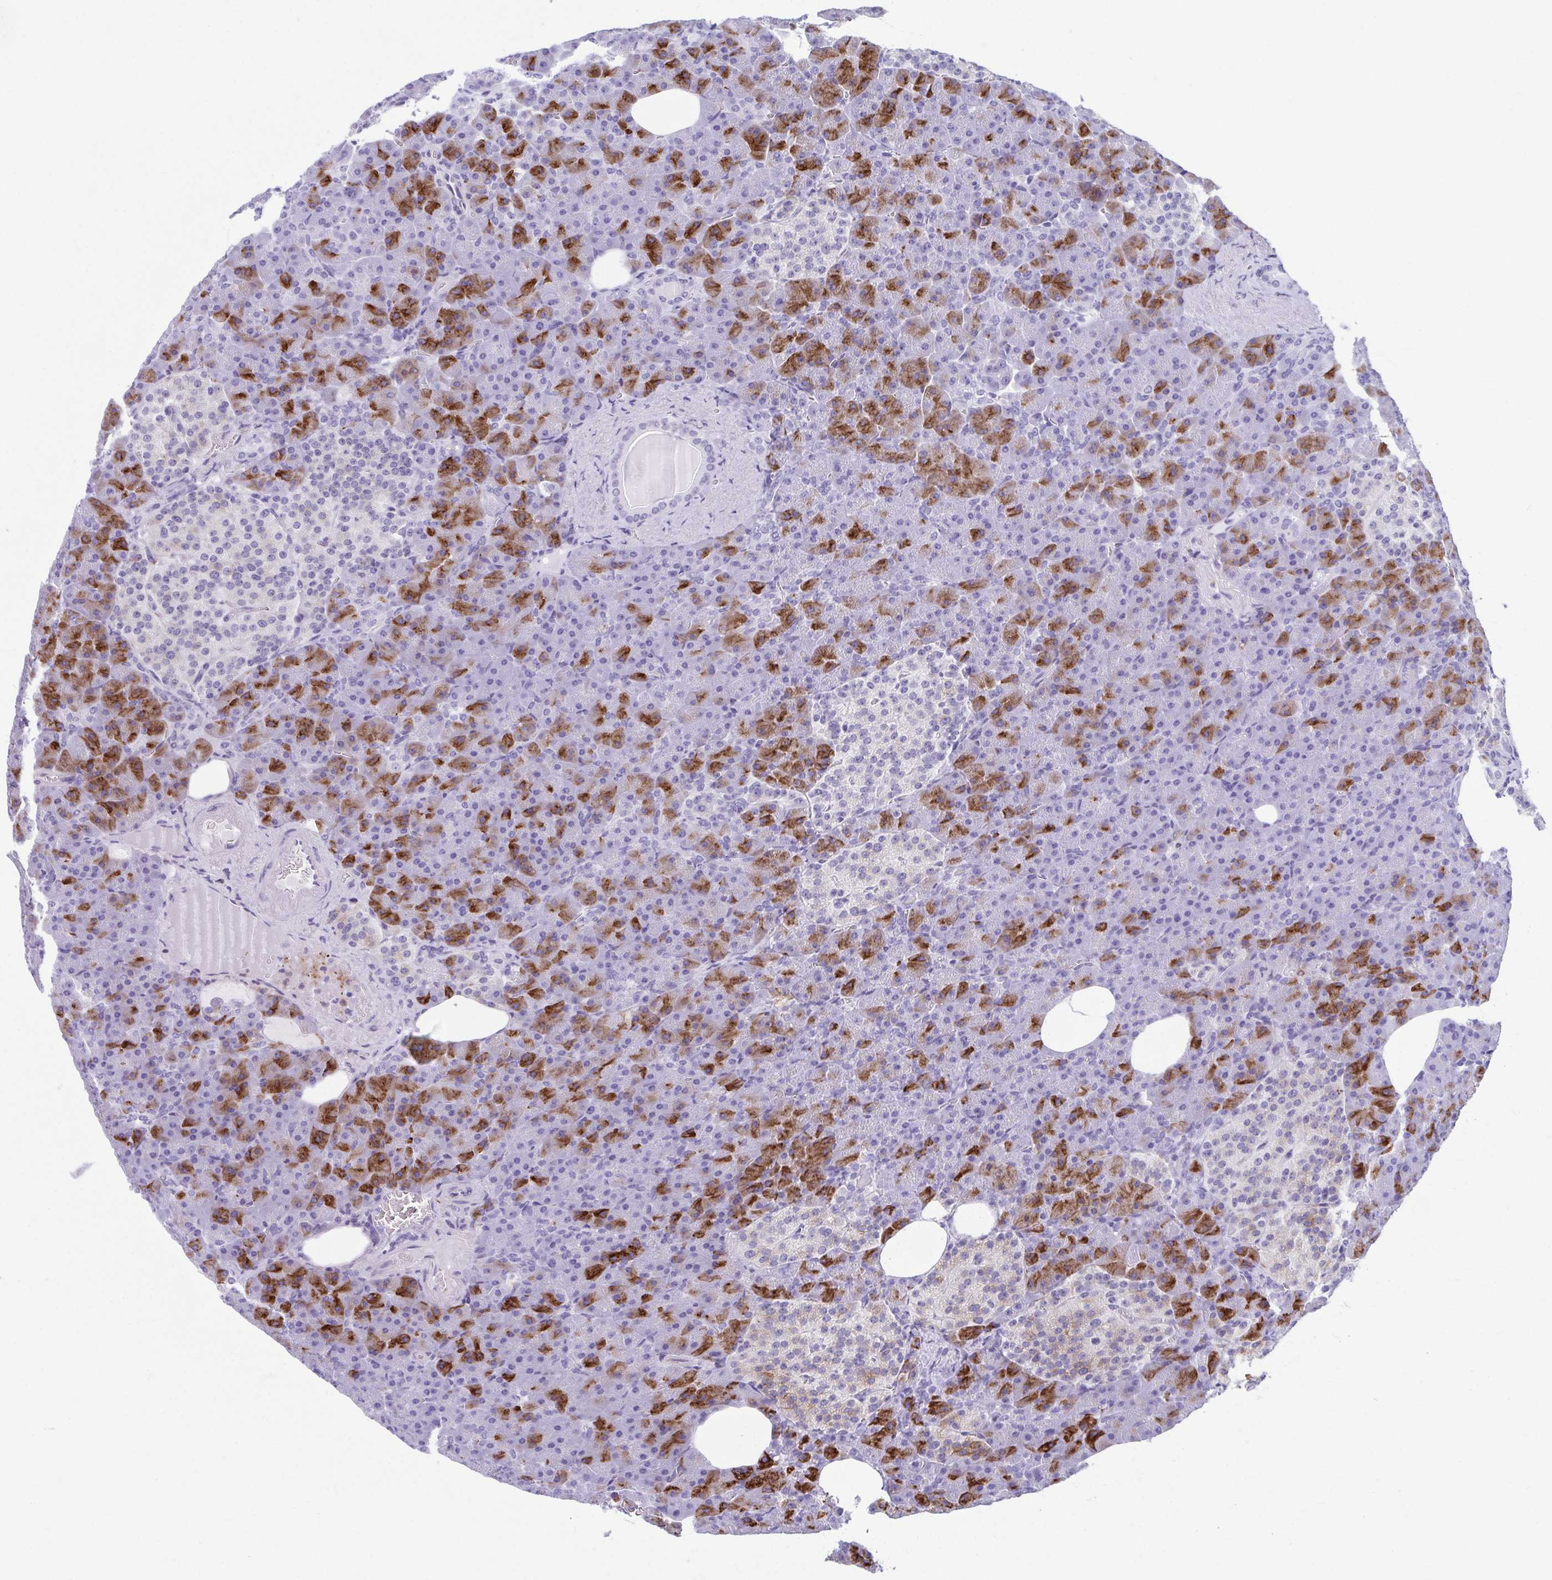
{"staining": {"intensity": "moderate", "quantity": "25%-75%", "location": "cytoplasmic/membranous"}, "tissue": "pancreas", "cell_type": "Exocrine glandular cells", "image_type": "normal", "snomed": [{"axis": "morphology", "description": "Normal tissue, NOS"}, {"axis": "topography", "description": "Pancreas"}], "caption": "IHC of normal pancreas demonstrates medium levels of moderate cytoplasmic/membranous positivity in about 25%-75% of exocrine glandular cells. The protein of interest is stained brown, and the nuclei are stained in blue (DAB (3,3'-diaminobenzidine) IHC with brightfield microscopy, high magnification).", "gene": "TCEAL3", "patient": {"sex": "female", "age": 74}}